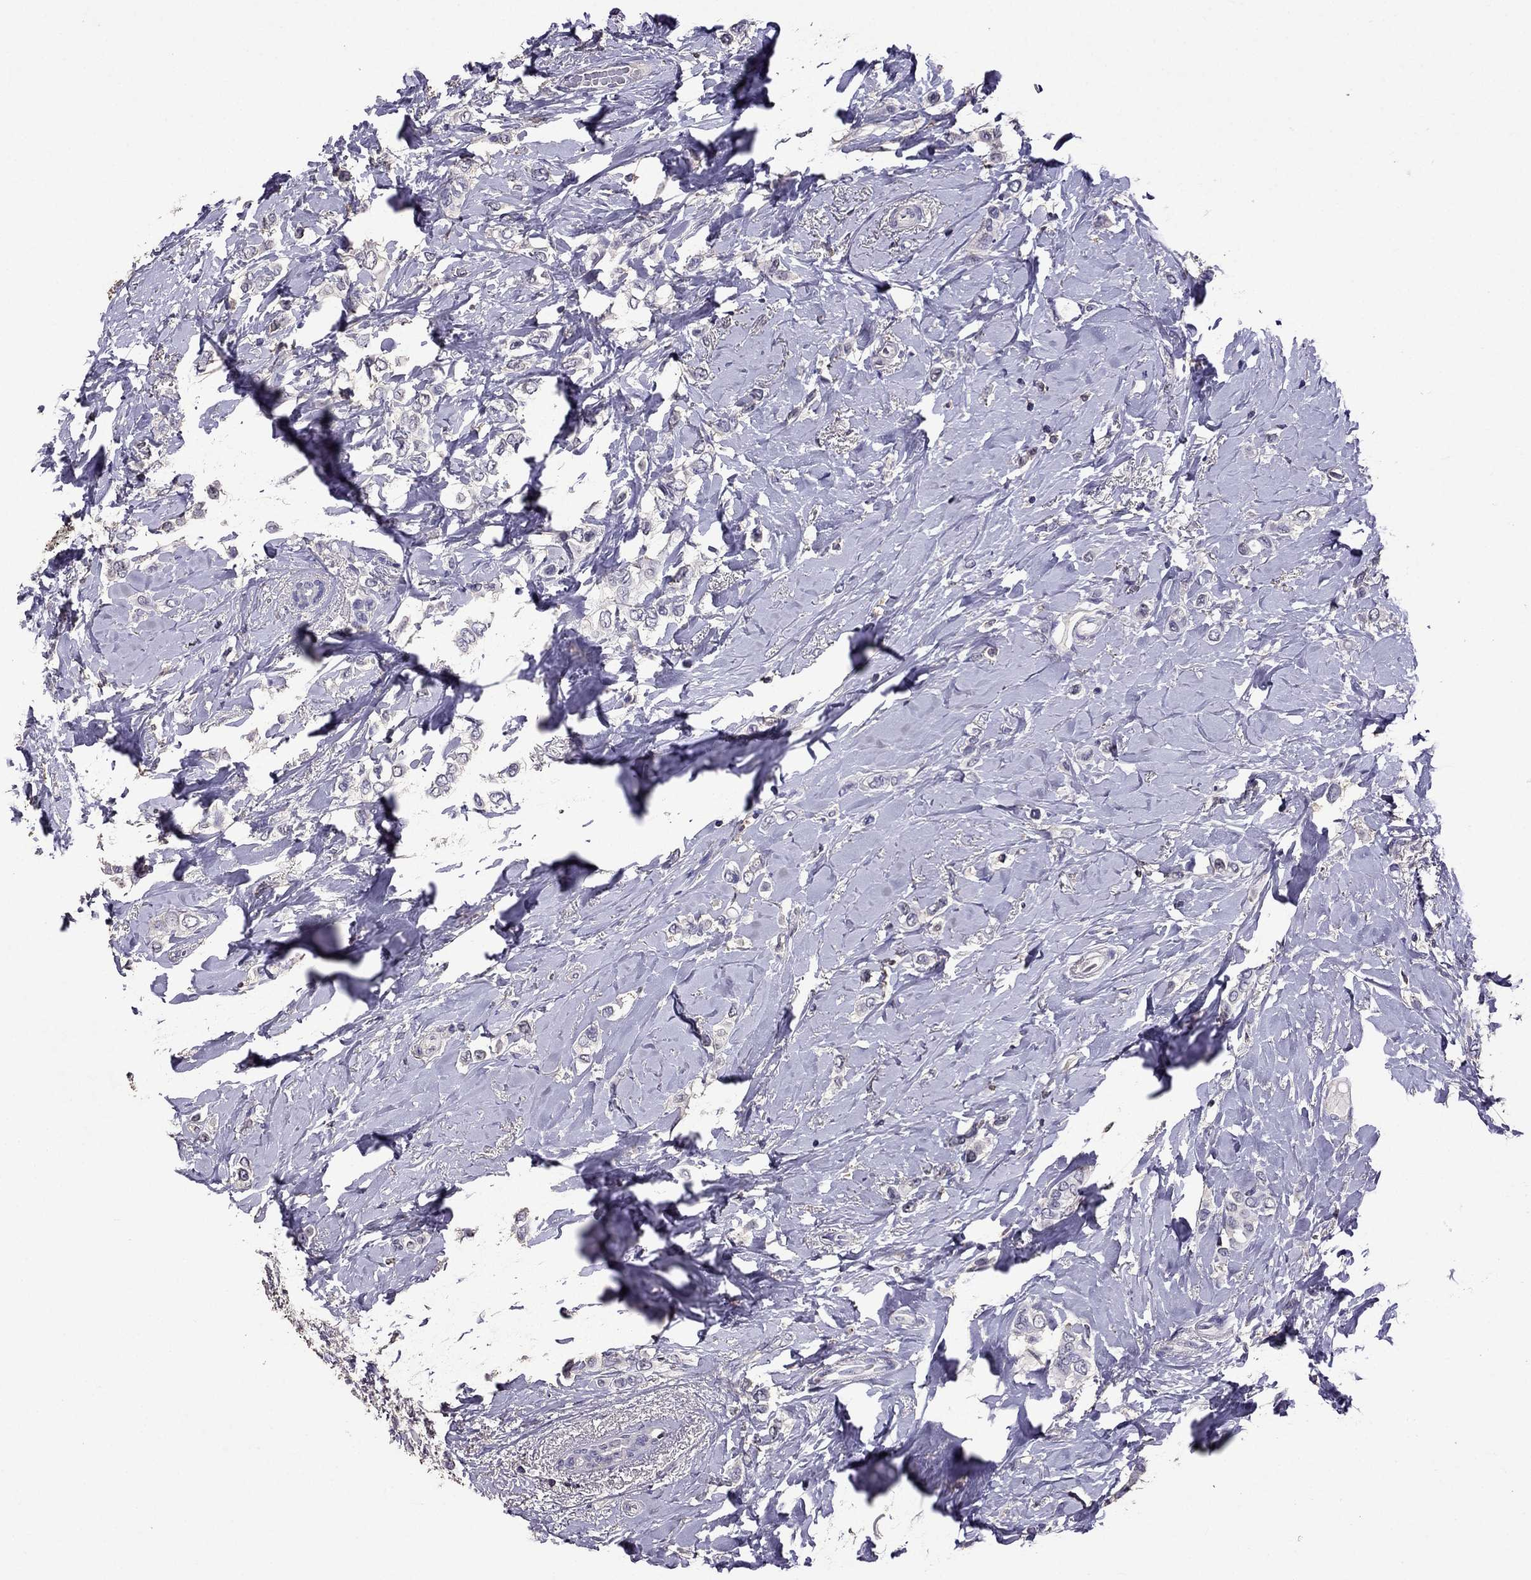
{"staining": {"intensity": "negative", "quantity": "none", "location": "none"}, "tissue": "breast cancer", "cell_type": "Tumor cells", "image_type": "cancer", "snomed": [{"axis": "morphology", "description": "Lobular carcinoma"}, {"axis": "topography", "description": "Breast"}], "caption": "Breast cancer (lobular carcinoma) was stained to show a protein in brown. There is no significant staining in tumor cells.", "gene": "NKX3-1", "patient": {"sex": "female", "age": 66}}